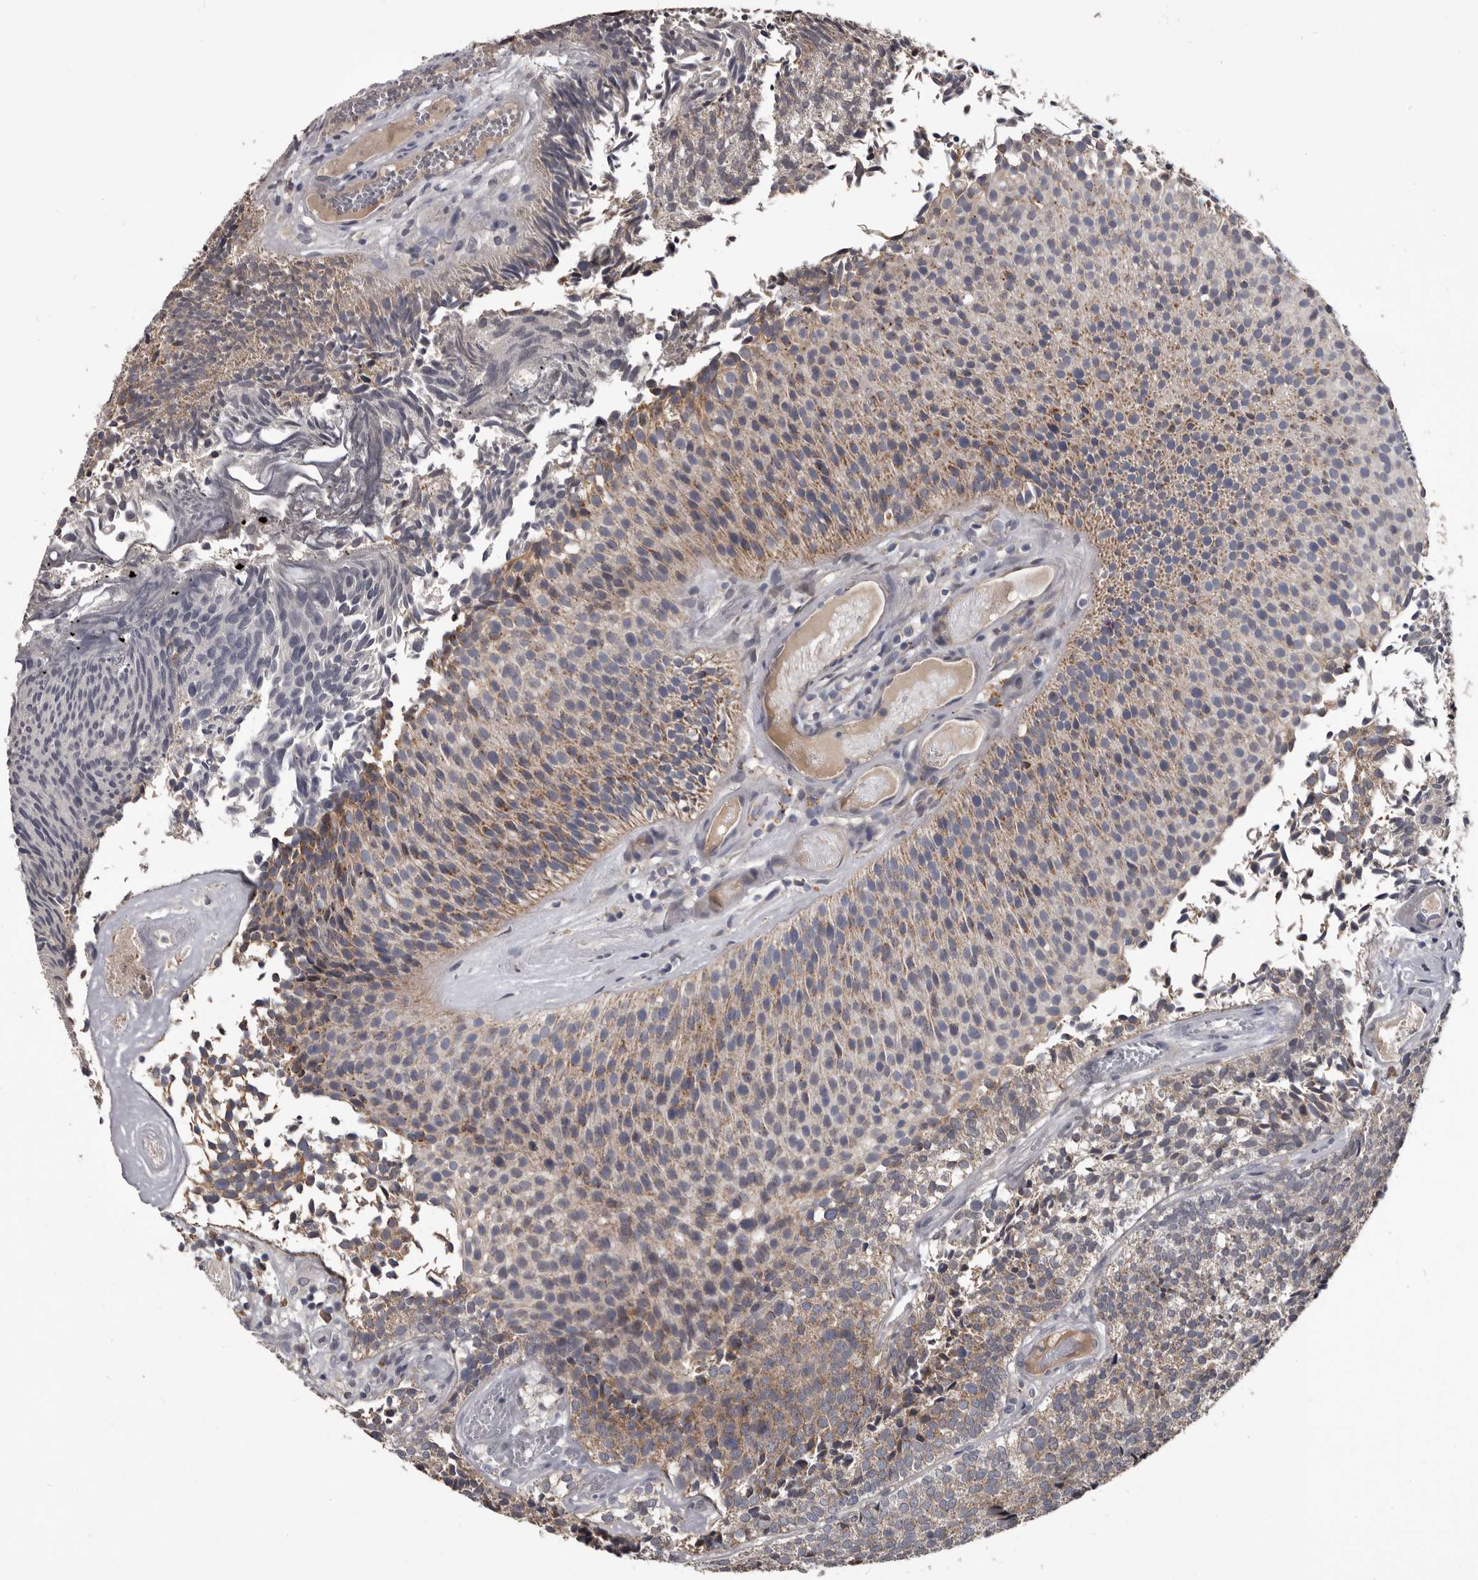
{"staining": {"intensity": "weak", "quantity": "25%-75%", "location": "cytoplasmic/membranous"}, "tissue": "urothelial cancer", "cell_type": "Tumor cells", "image_type": "cancer", "snomed": [{"axis": "morphology", "description": "Urothelial carcinoma, Low grade"}, {"axis": "topography", "description": "Urinary bladder"}], "caption": "Immunohistochemical staining of urothelial cancer shows weak cytoplasmic/membranous protein expression in about 25%-75% of tumor cells.", "gene": "ALDH5A1", "patient": {"sex": "male", "age": 86}}